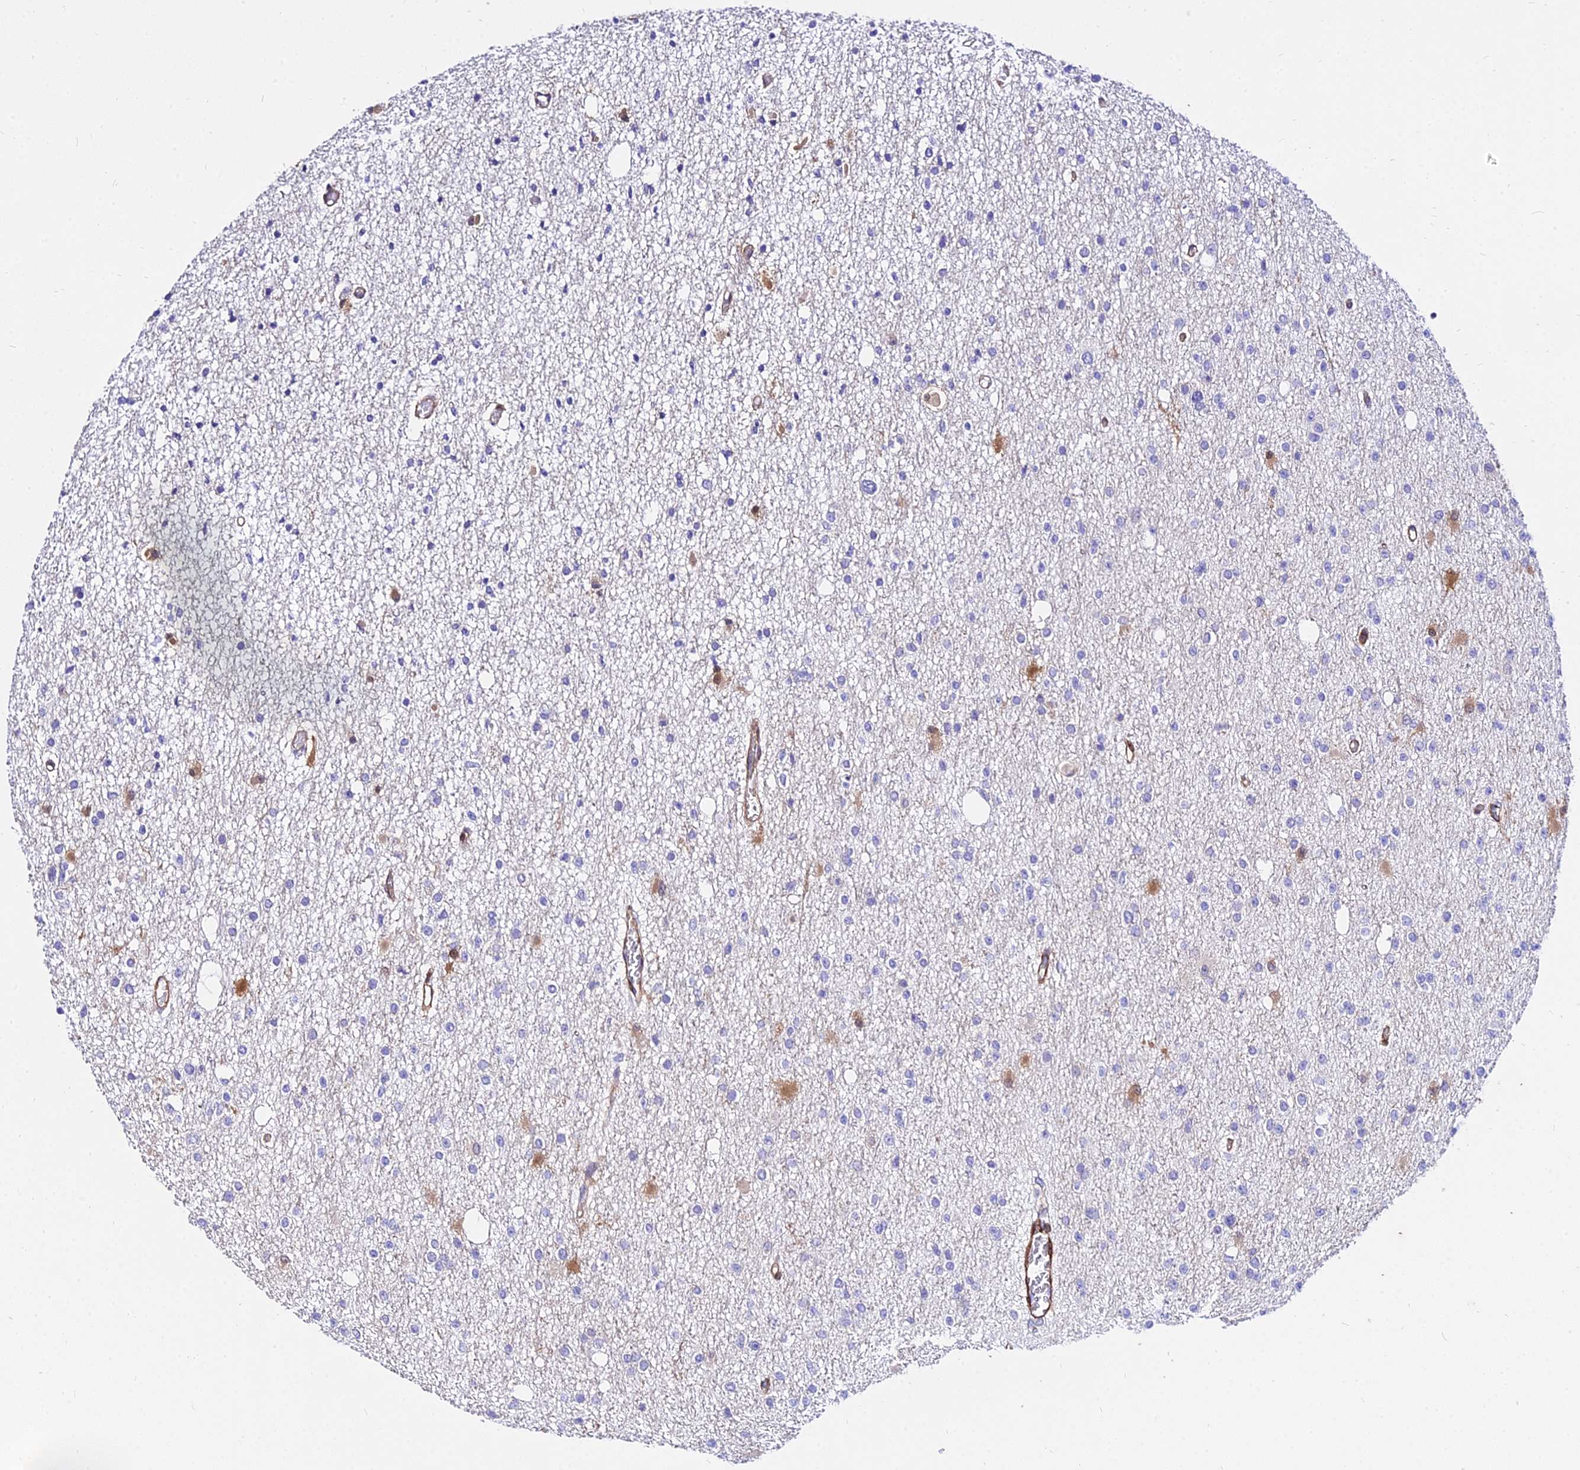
{"staining": {"intensity": "moderate", "quantity": "<25%", "location": "cytoplasmic/membranous"}, "tissue": "glioma", "cell_type": "Tumor cells", "image_type": "cancer", "snomed": [{"axis": "morphology", "description": "Glioma, malignant, Low grade"}, {"axis": "topography", "description": "Brain"}], "caption": "Human malignant glioma (low-grade) stained with a protein marker exhibits moderate staining in tumor cells.", "gene": "CSRP1", "patient": {"sex": "female", "age": 22}}